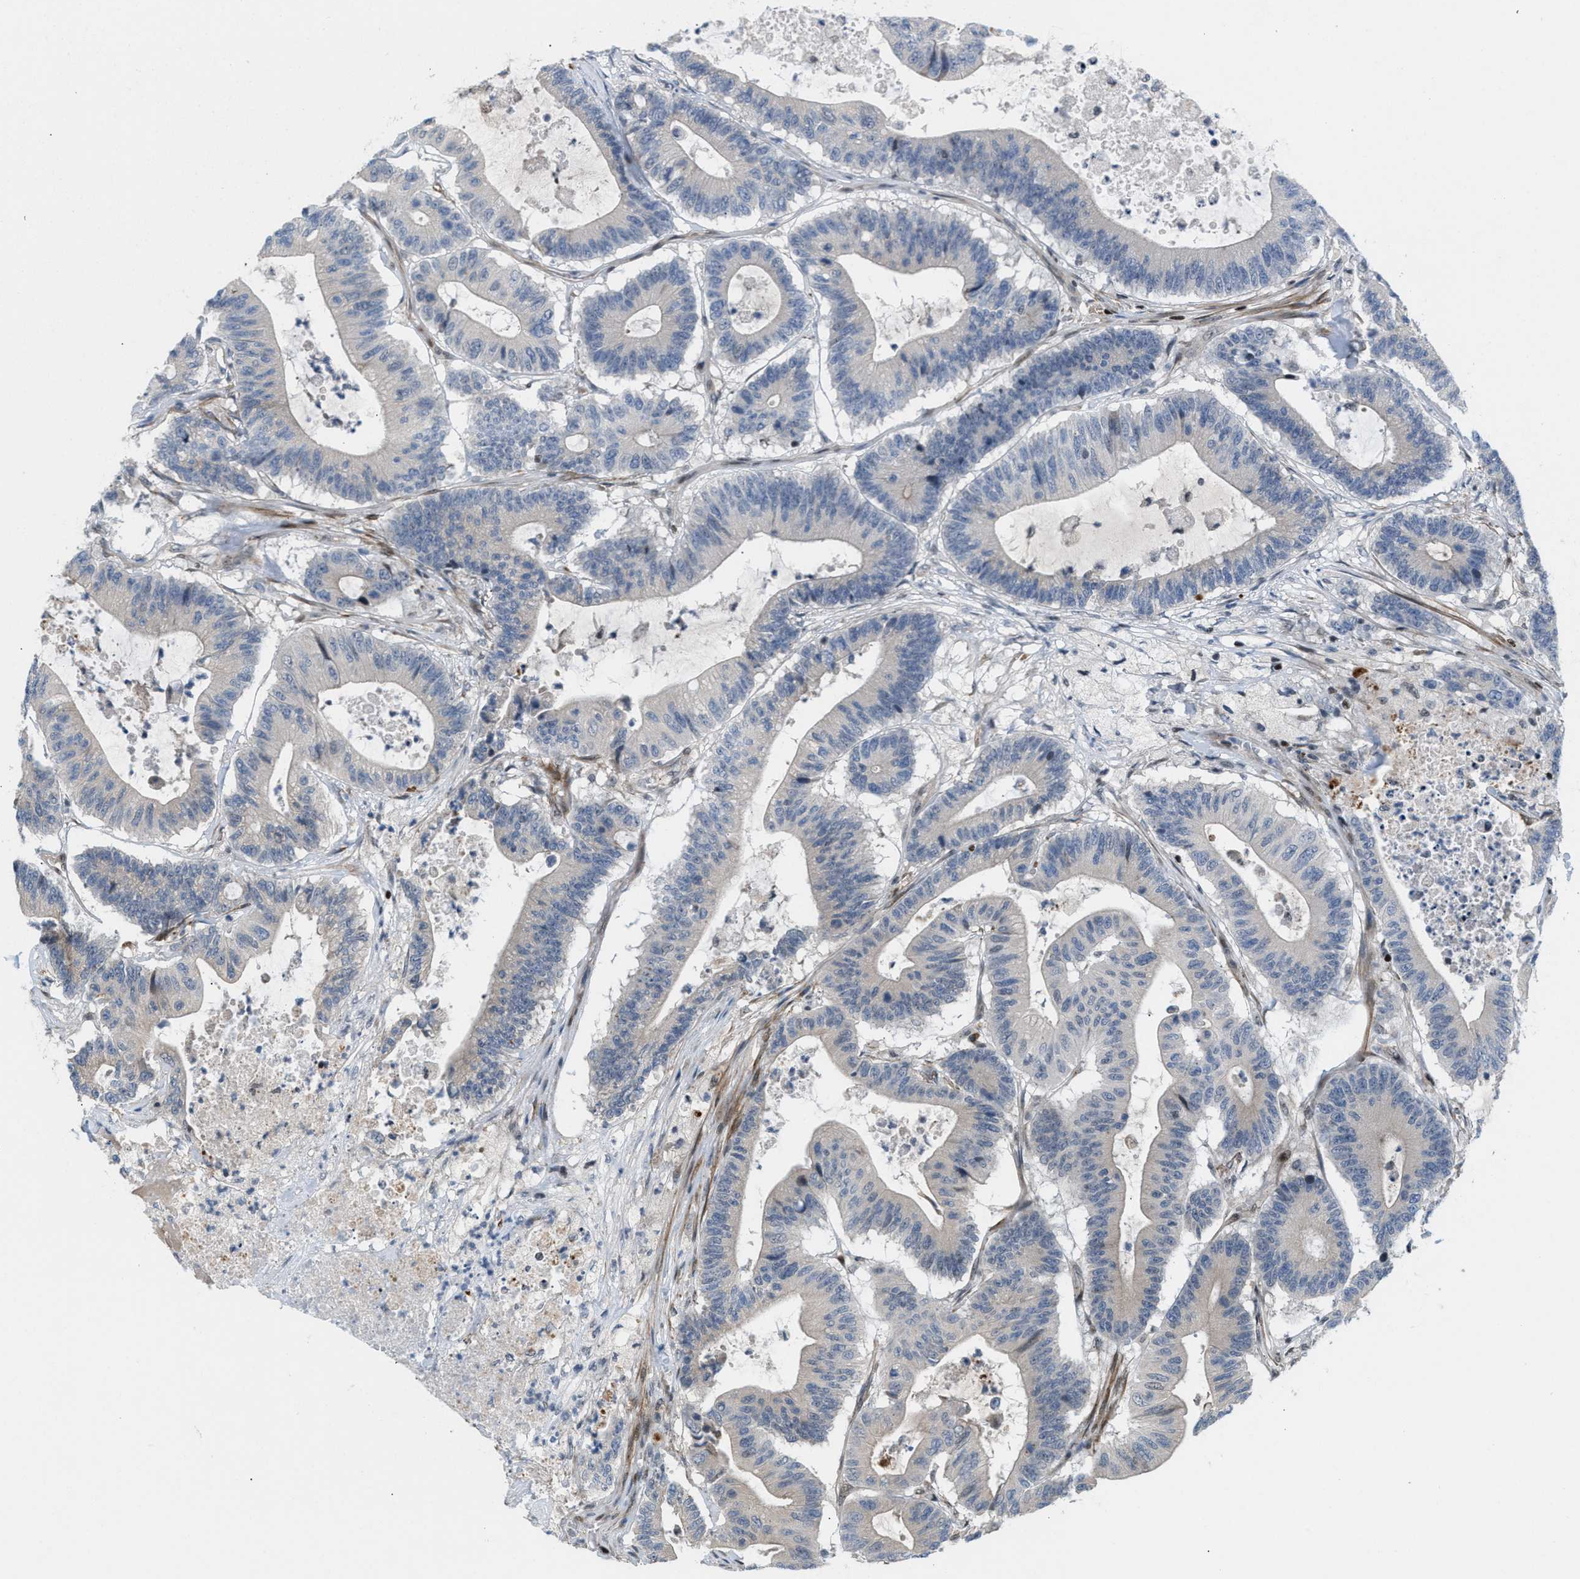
{"staining": {"intensity": "negative", "quantity": "none", "location": "none"}, "tissue": "colorectal cancer", "cell_type": "Tumor cells", "image_type": "cancer", "snomed": [{"axis": "morphology", "description": "Adenocarcinoma, NOS"}, {"axis": "topography", "description": "Colon"}], "caption": "Immunohistochemical staining of adenocarcinoma (colorectal) reveals no significant staining in tumor cells.", "gene": "ZNF276", "patient": {"sex": "female", "age": 84}}